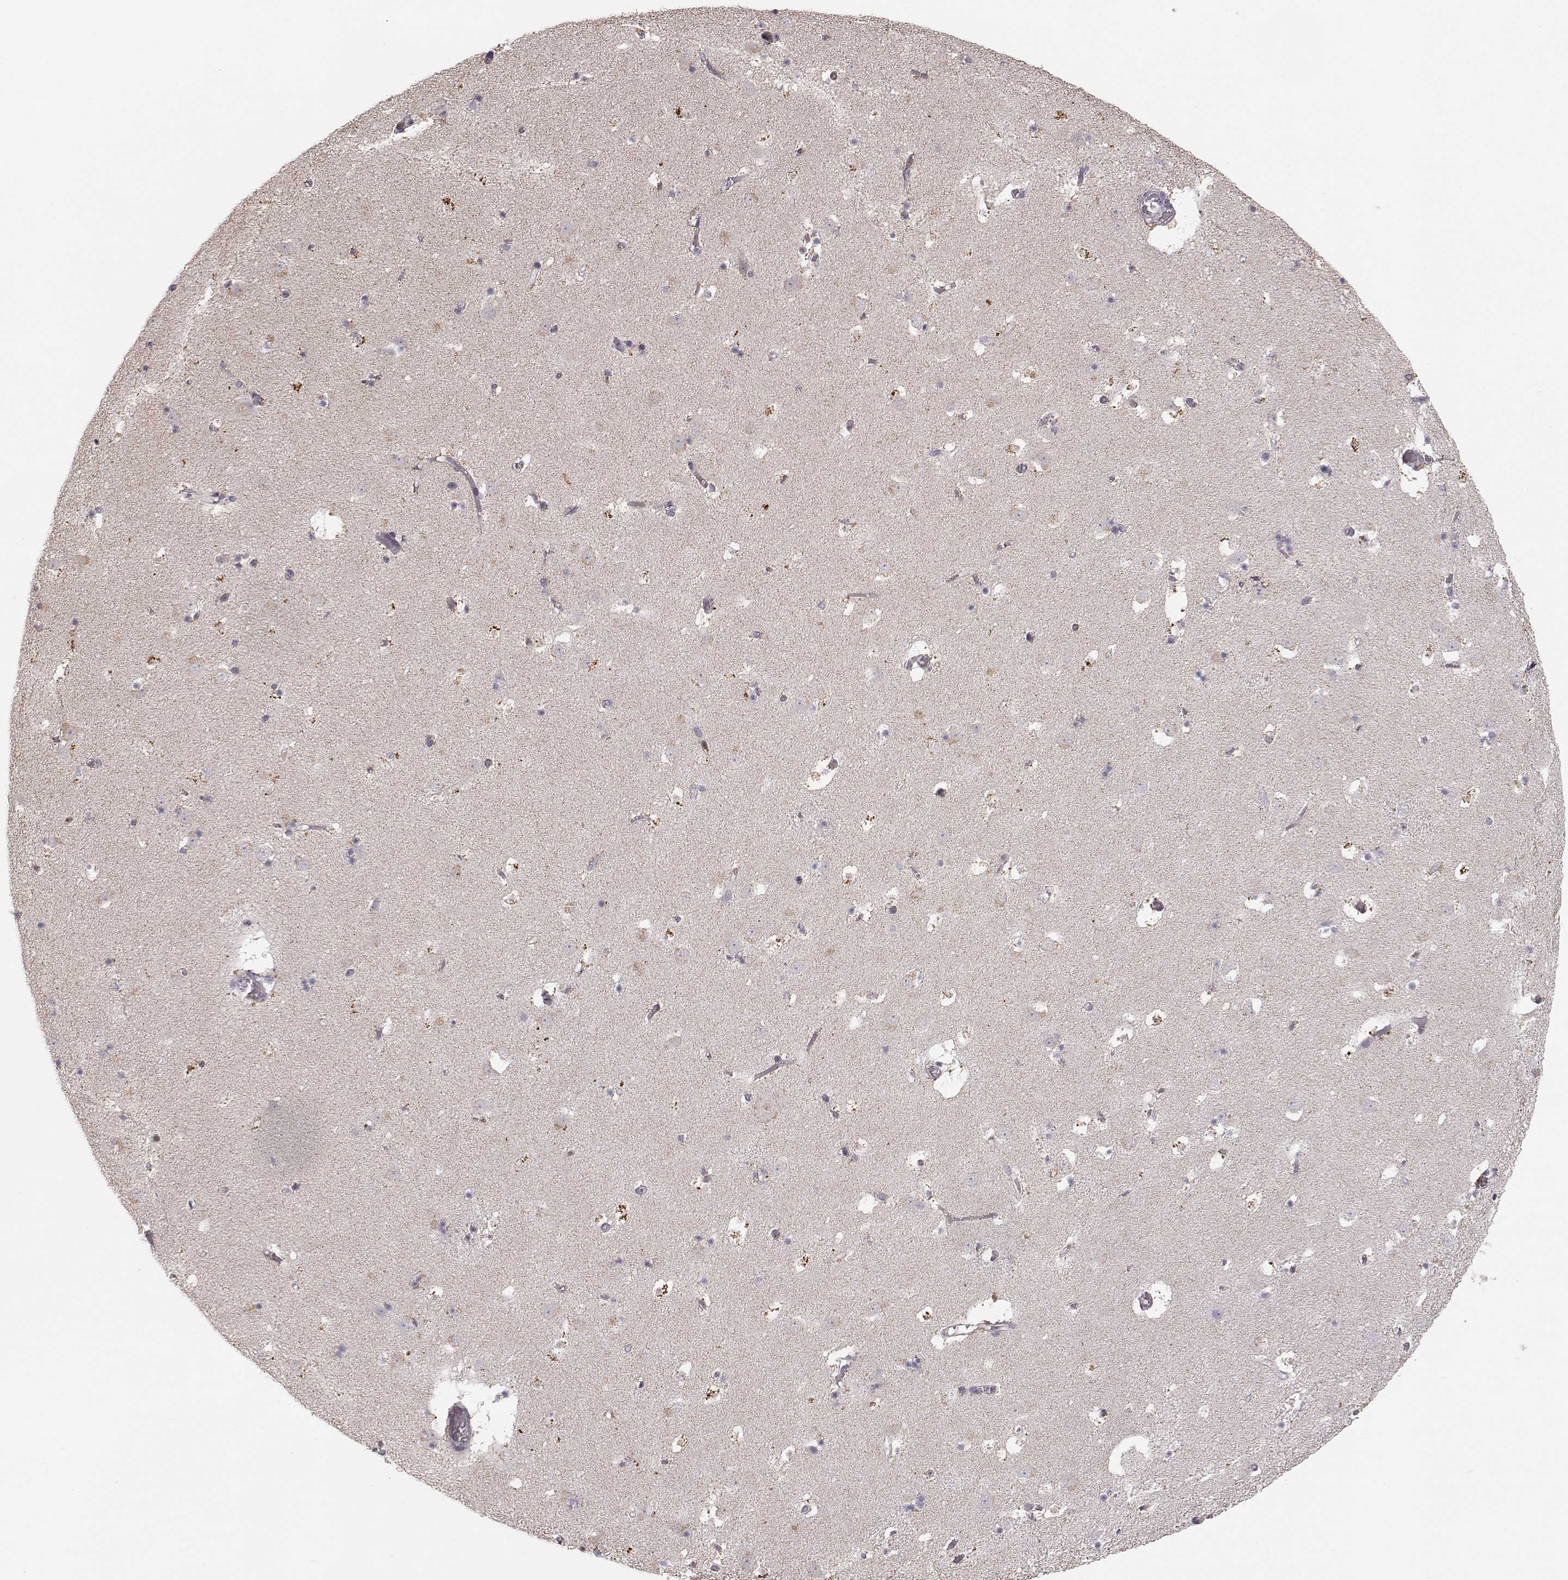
{"staining": {"intensity": "negative", "quantity": "none", "location": "none"}, "tissue": "caudate", "cell_type": "Glial cells", "image_type": "normal", "snomed": [{"axis": "morphology", "description": "Normal tissue, NOS"}, {"axis": "topography", "description": "Lateral ventricle wall"}], "caption": "Glial cells show no significant protein expression in normal caudate.", "gene": "GRAP2", "patient": {"sex": "female", "age": 42}}